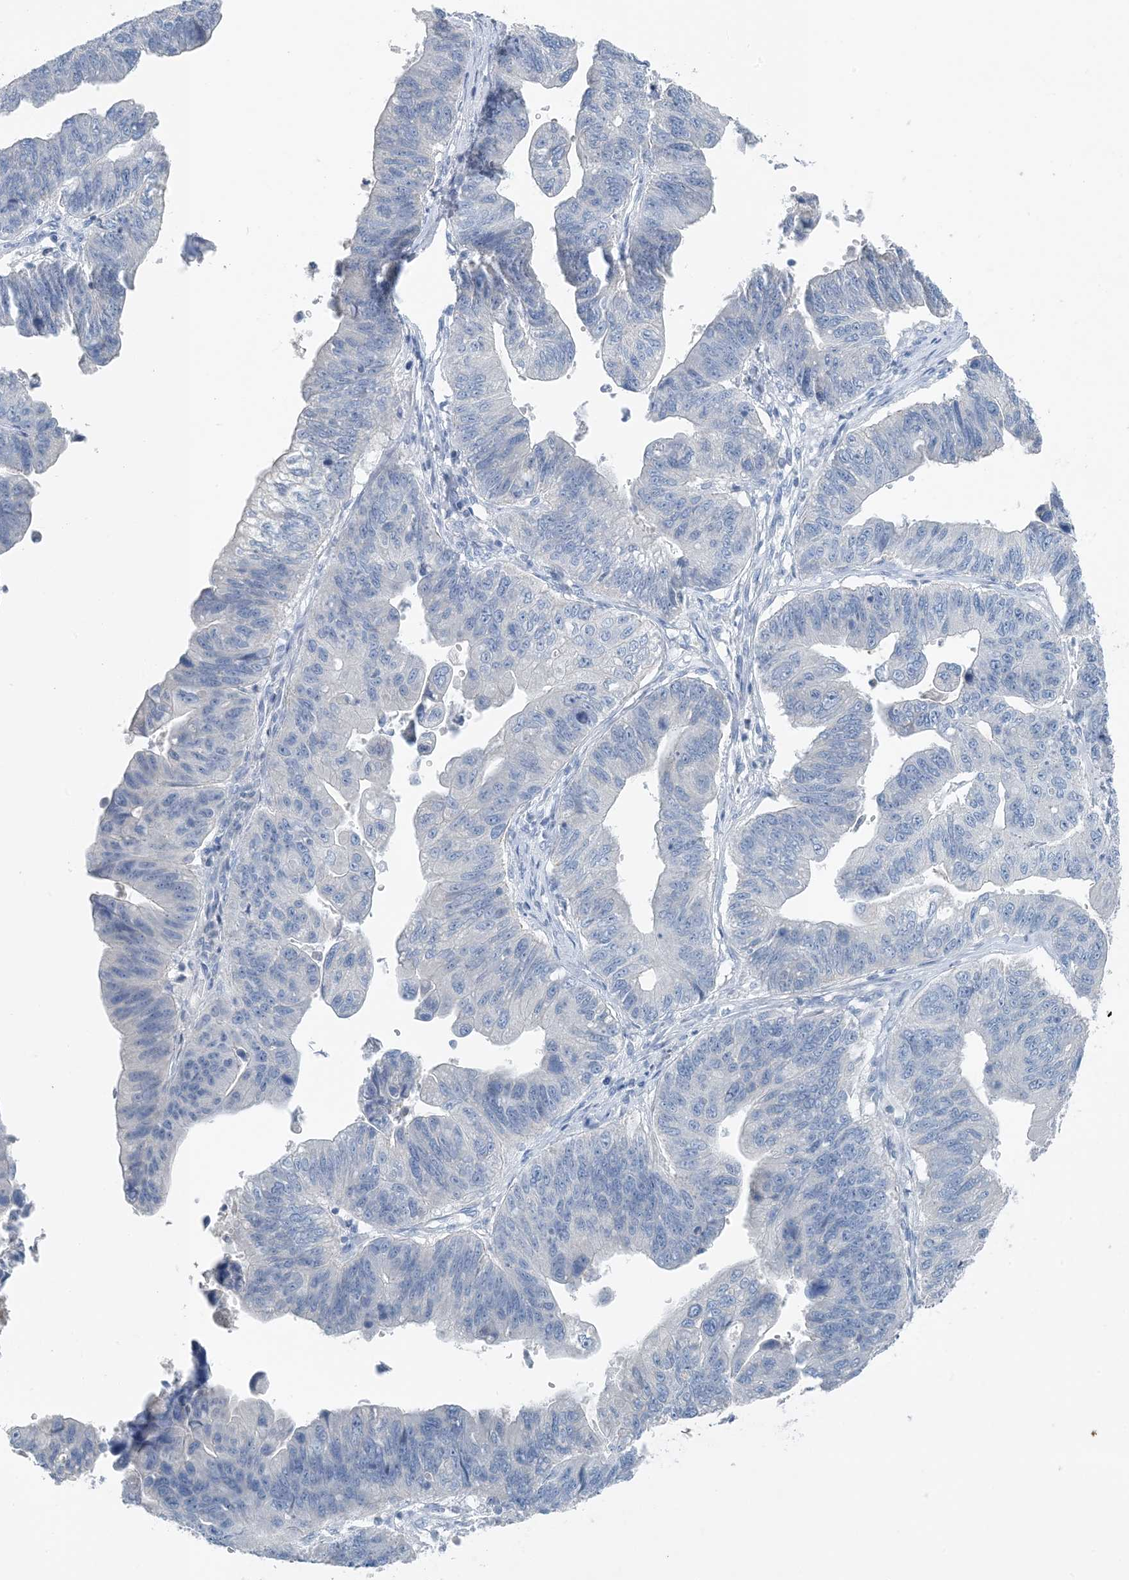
{"staining": {"intensity": "negative", "quantity": "none", "location": "none"}, "tissue": "stomach cancer", "cell_type": "Tumor cells", "image_type": "cancer", "snomed": [{"axis": "morphology", "description": "Adenocarcinoma, NOS"}, {"axis": "topography", "description": "Stomach"}], "caption": "A photomicrograph of human stomach cancer is negative for staining in tumor cells.", "gene": "CTRL", "patient": {"sex": "male", "age": 59}}